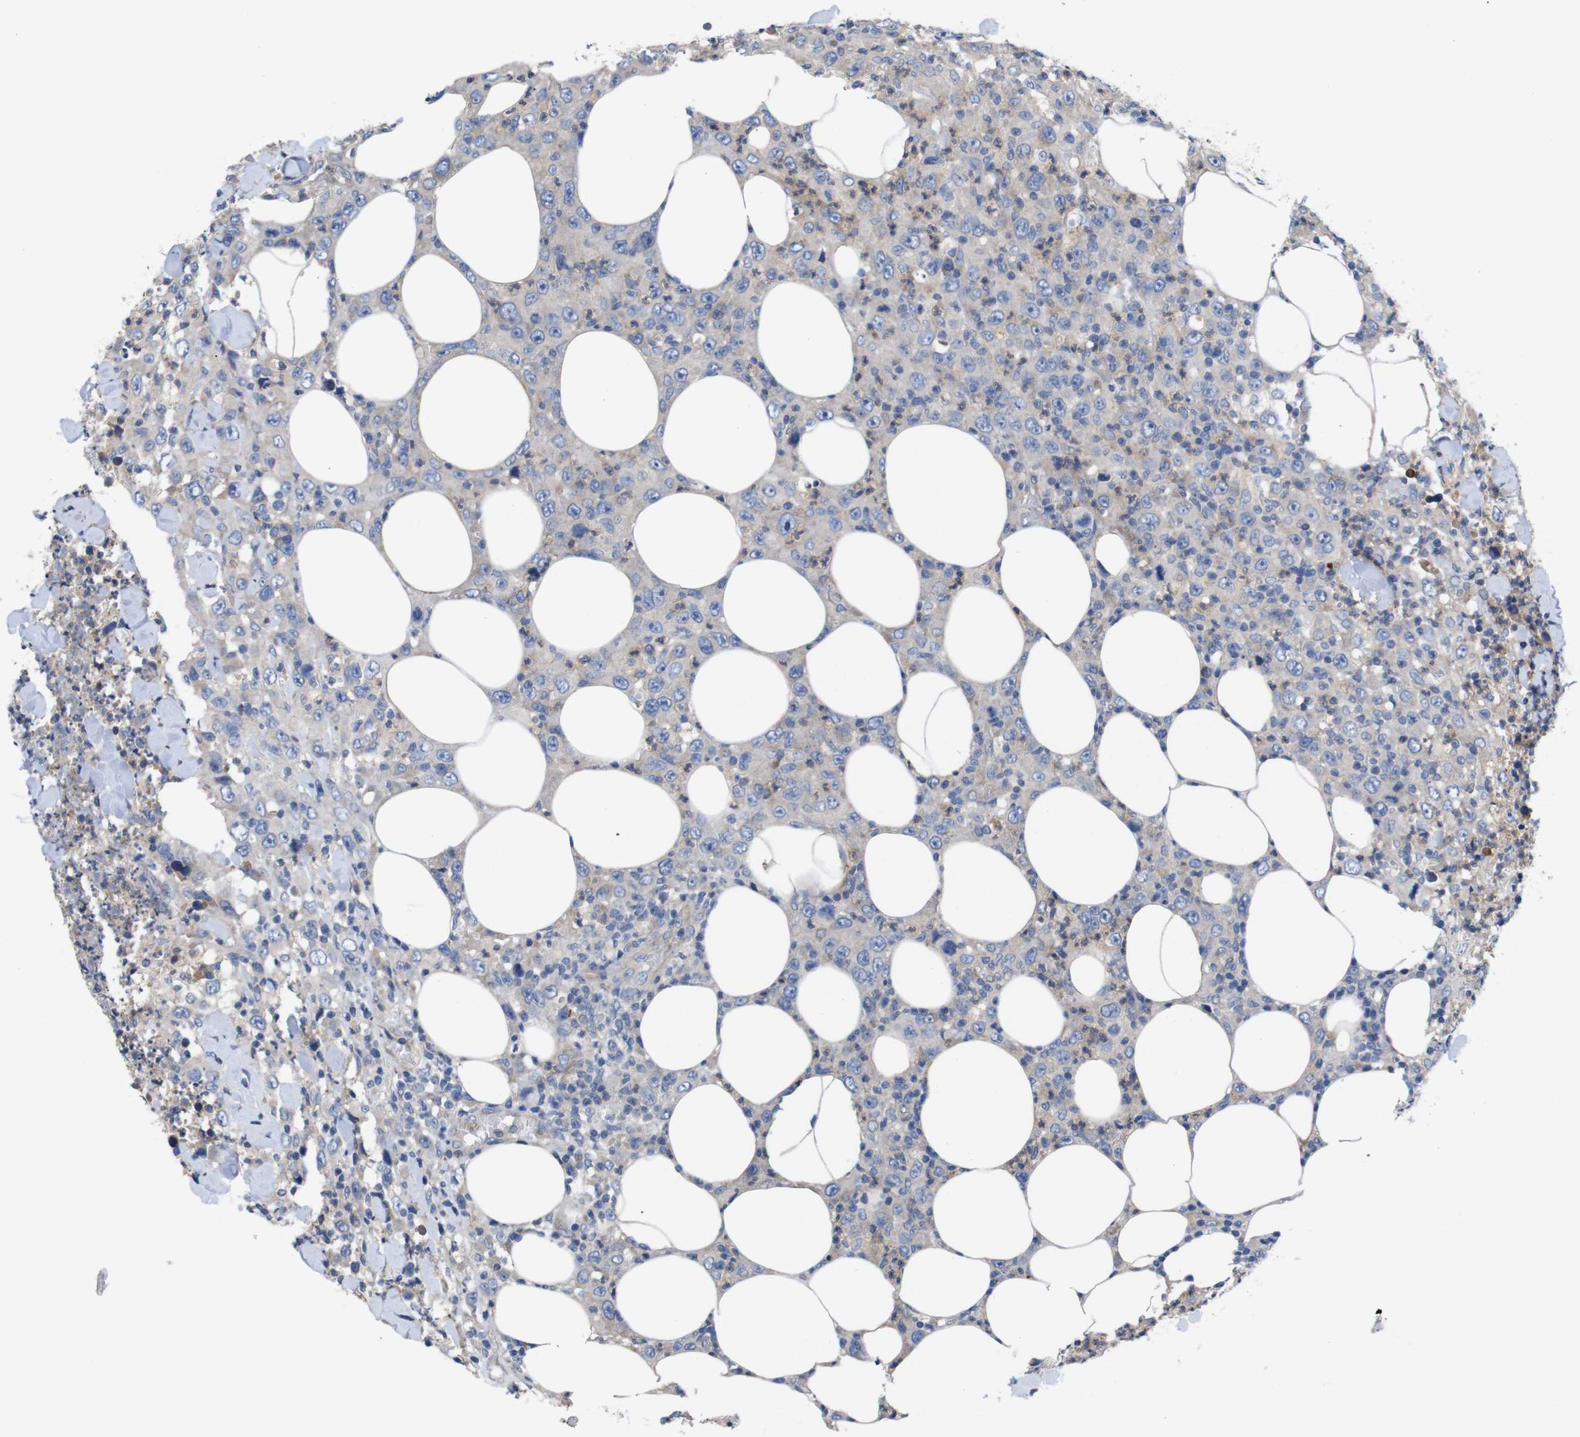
{"staining": {"intensity": "weak", "quantity": "<25%", "location": "cytoplasmic/membranous"}, "tissue": "thyroid cancer", "cell_type": "Tumor cells", "image_type": "cancer", "snomed": [{"axis": "morphology", "description": "Carcinoma, NOS"}, {"axis": "topography", "description": "Thyroid gland"}], "caption": "Tumor cells show no significant expression in thyroid cancer. (DAB (3,3'-diaminobenzidine) immunohistochemistry with hematoxylin counter stain).", "gene": "USH1C", "patient": {"sex": "female", "age": 77}}